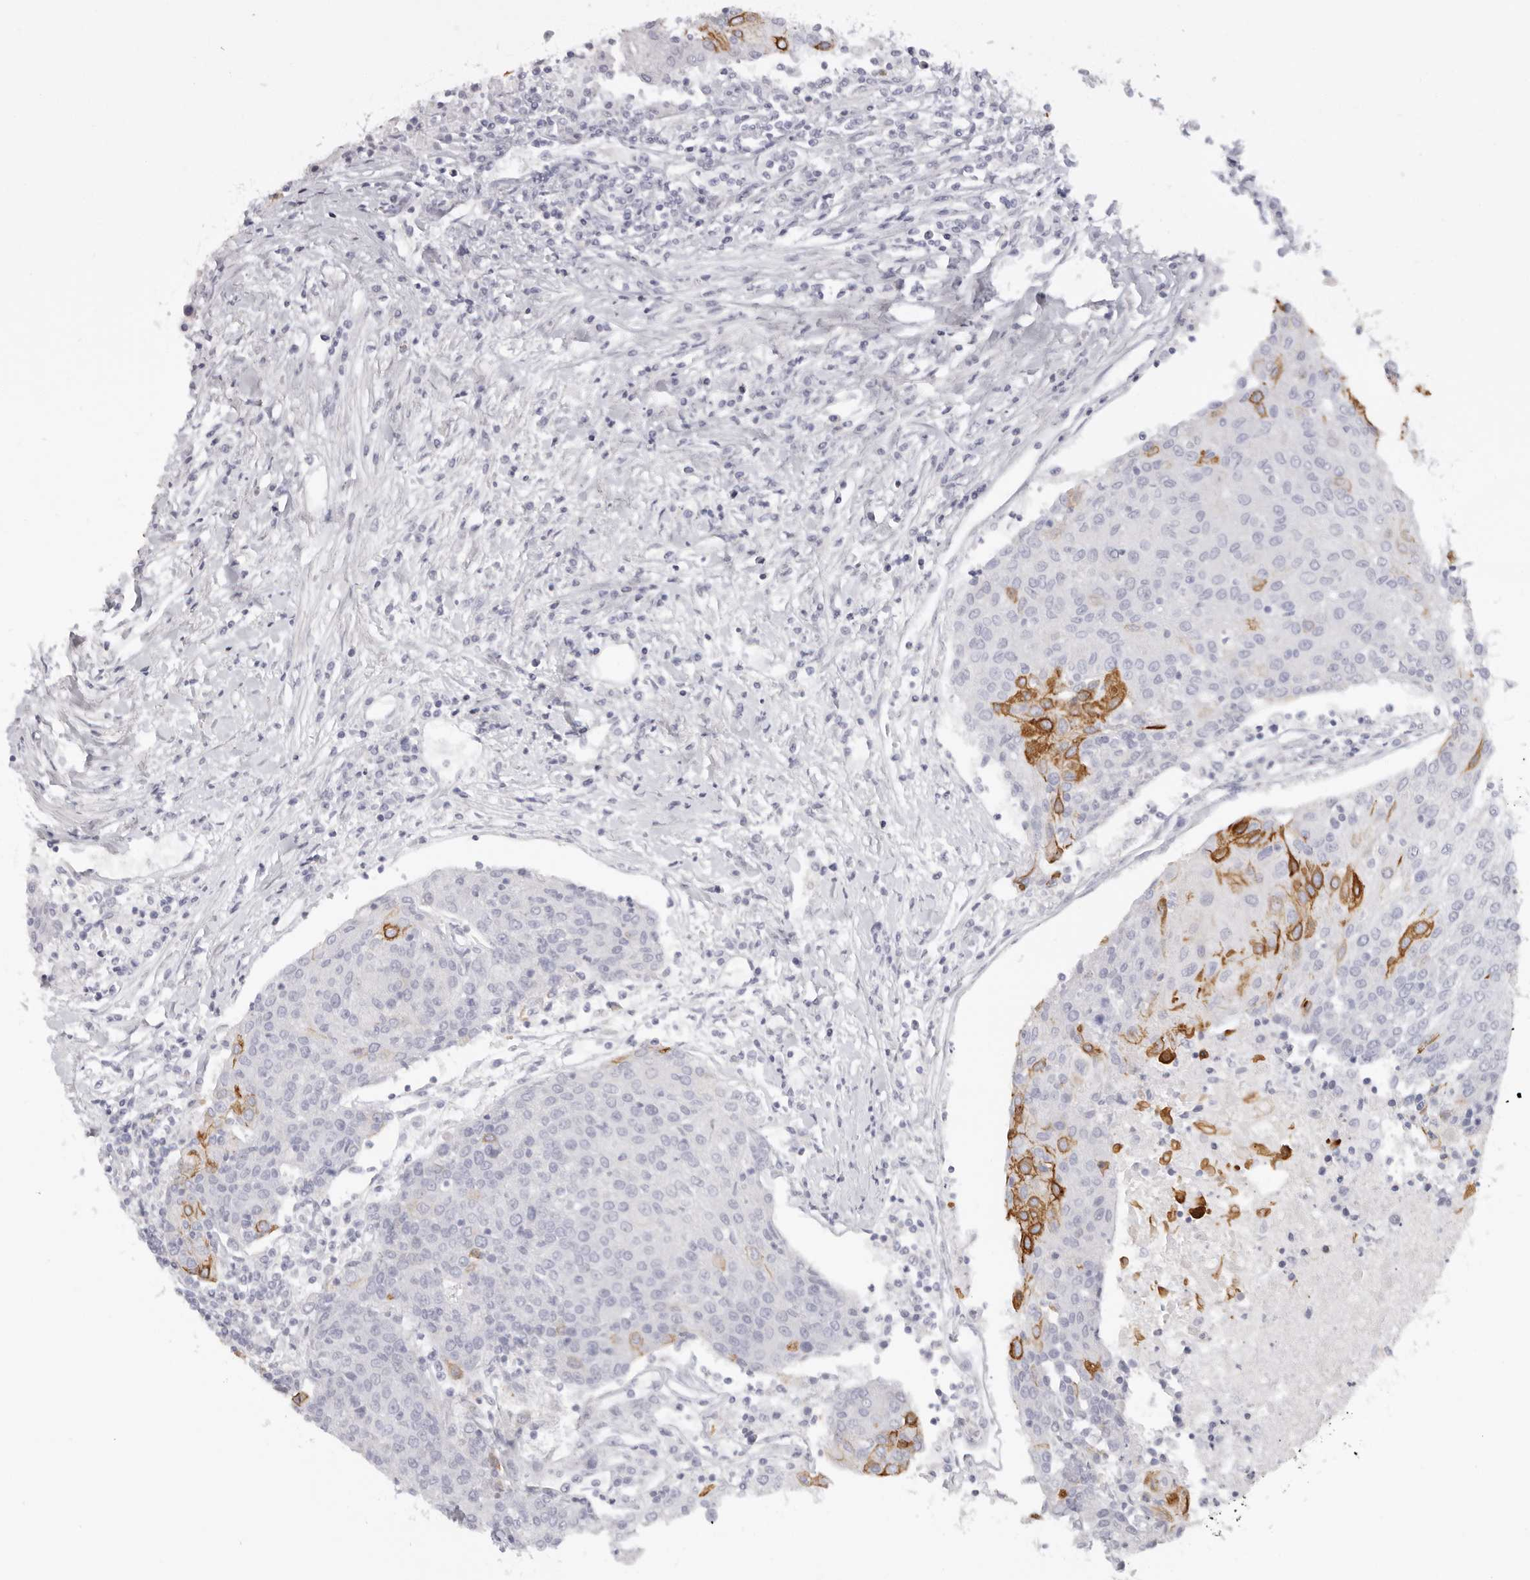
{"staining": {"intensity": "strong", "quantity": "<25%", "location": "cytoplasmic/membranous"}, "tissue": "urothelial cancer", "cell_type": "Tumor cells", "image_type": "cancer", "snomed": [{"axis": "morphology", "description": "Urothelial carcinoma, High grade"}, {"axis": "topography", "description": "Urinary bladder"}], "caption": "The micrograph demonstrates staining of high-grade urothelial carcinoma, revealing strong cytoplasmic/membranous protein staining (brown color) within tumor cells. Nuclei are stained in blue.", "gene": "RXFP1", "patient": {"sex": "female", "age": 85}}